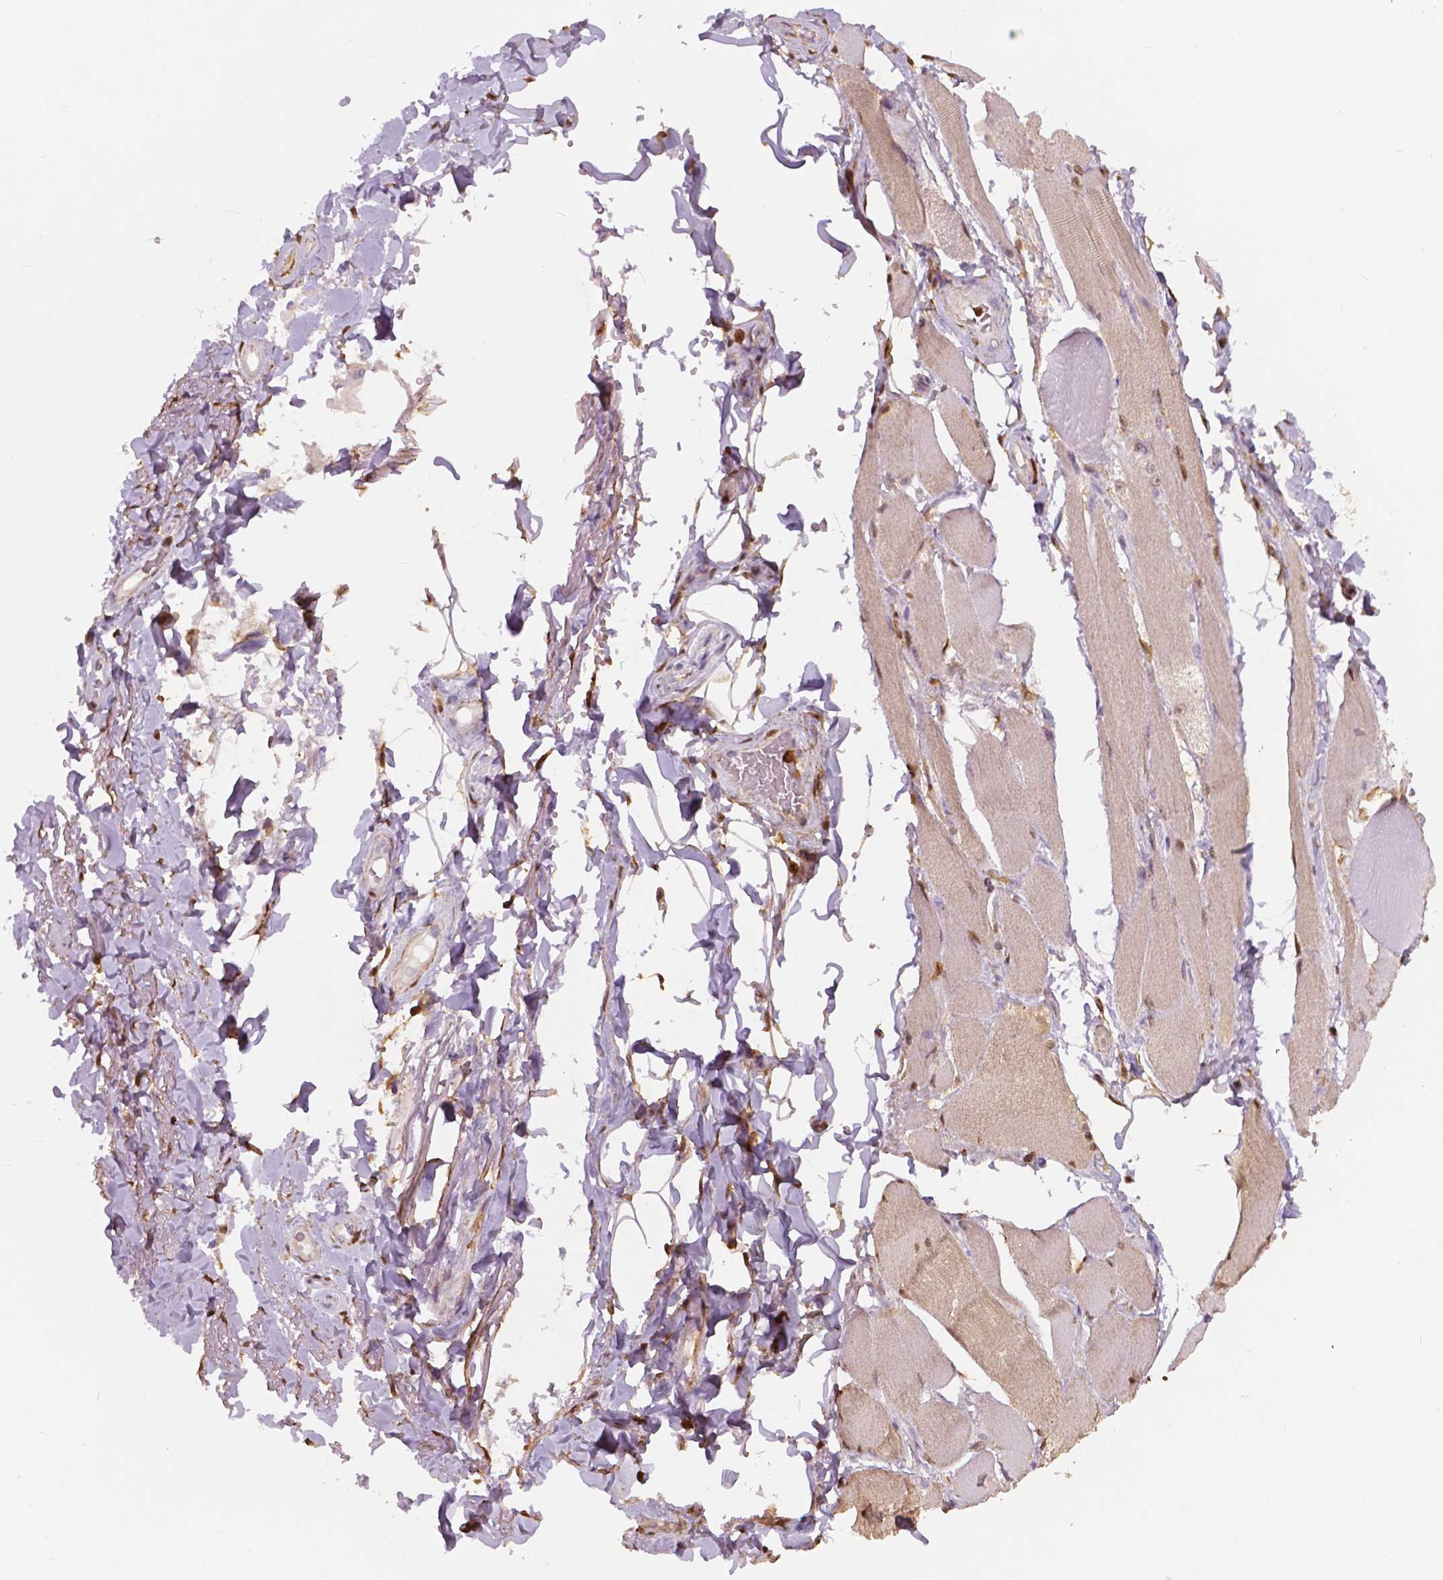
{"staining": {"intensity": "weak", "quantity": "<25%", "location": "cytoplasmic/membranous"}, "tissue": "skeletal muscle", "cell_type": "Myocytes", "image_type": "normal", "snomed": [{"axis": "morphology", "description": "Normal tissue, NOS"}, {"axis": "topography", "description": "Skeletal muscle"}, {"axis": "topography", "description": "Anal"}, {"axis": "topography", "description": "Peripheral nerve tissue"}], "caption": "Immunohistochemistry (IHC) histopathology image of benign skeletal muscle stained for a protein (brown), which reveals no staining in myocytes.", "gene": "S100A4", "patient": {"sex": "male", "age": 53}}